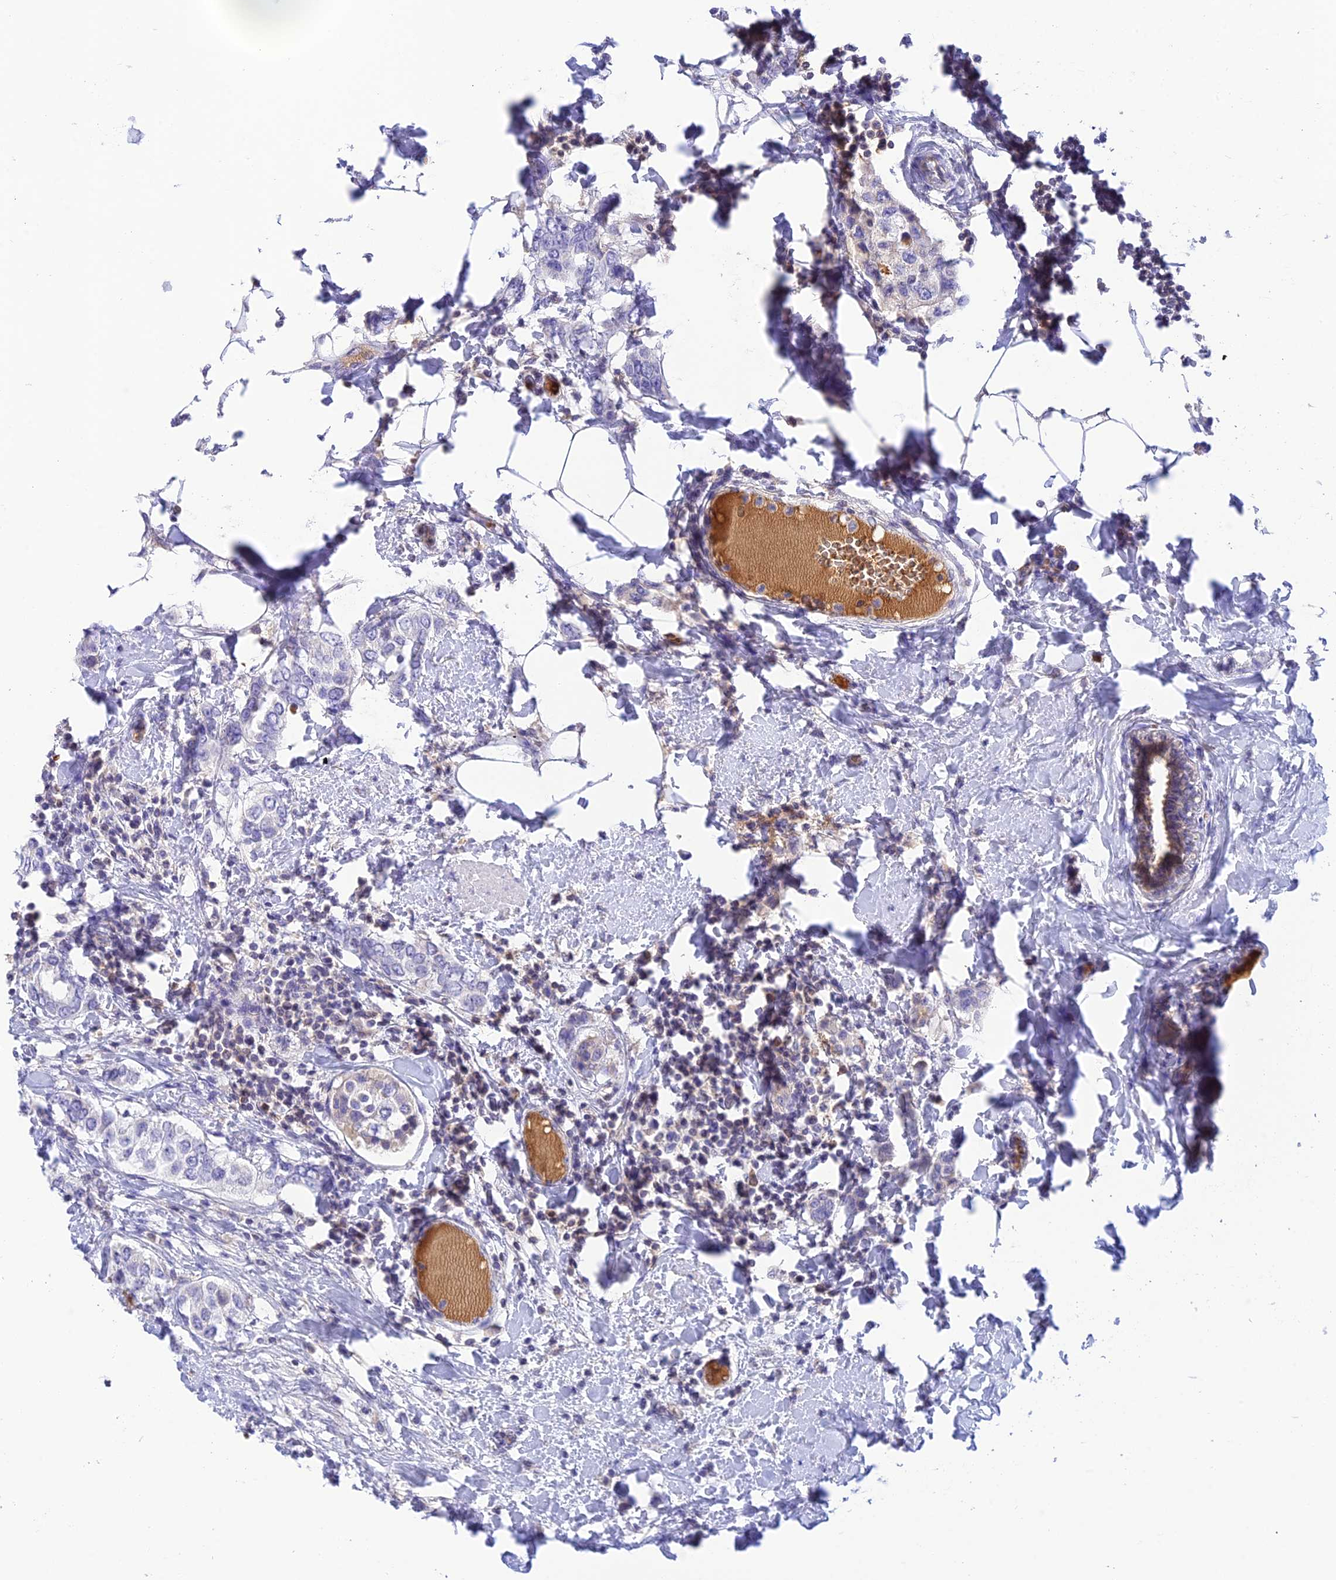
{"staining": {"intensity": "negative", "quantity": "none", "location": "none"}, "tissue": "breast cancer", "cell_type": "Tumor cells", "image_type": "cancer", "snomed": [{"axis": "morphology", "description": "Lobular carcinoma"}, {"axis": "topography", "description": "Breast"}], "caption": "A micrograph of human breast cancer is negative for staining in tumor cells. (DAB (3,3'-diaminobenzidine) IHC, high magnification).", "gene": "HDHD2", "patient": {"sex": "female", "age": 51}}